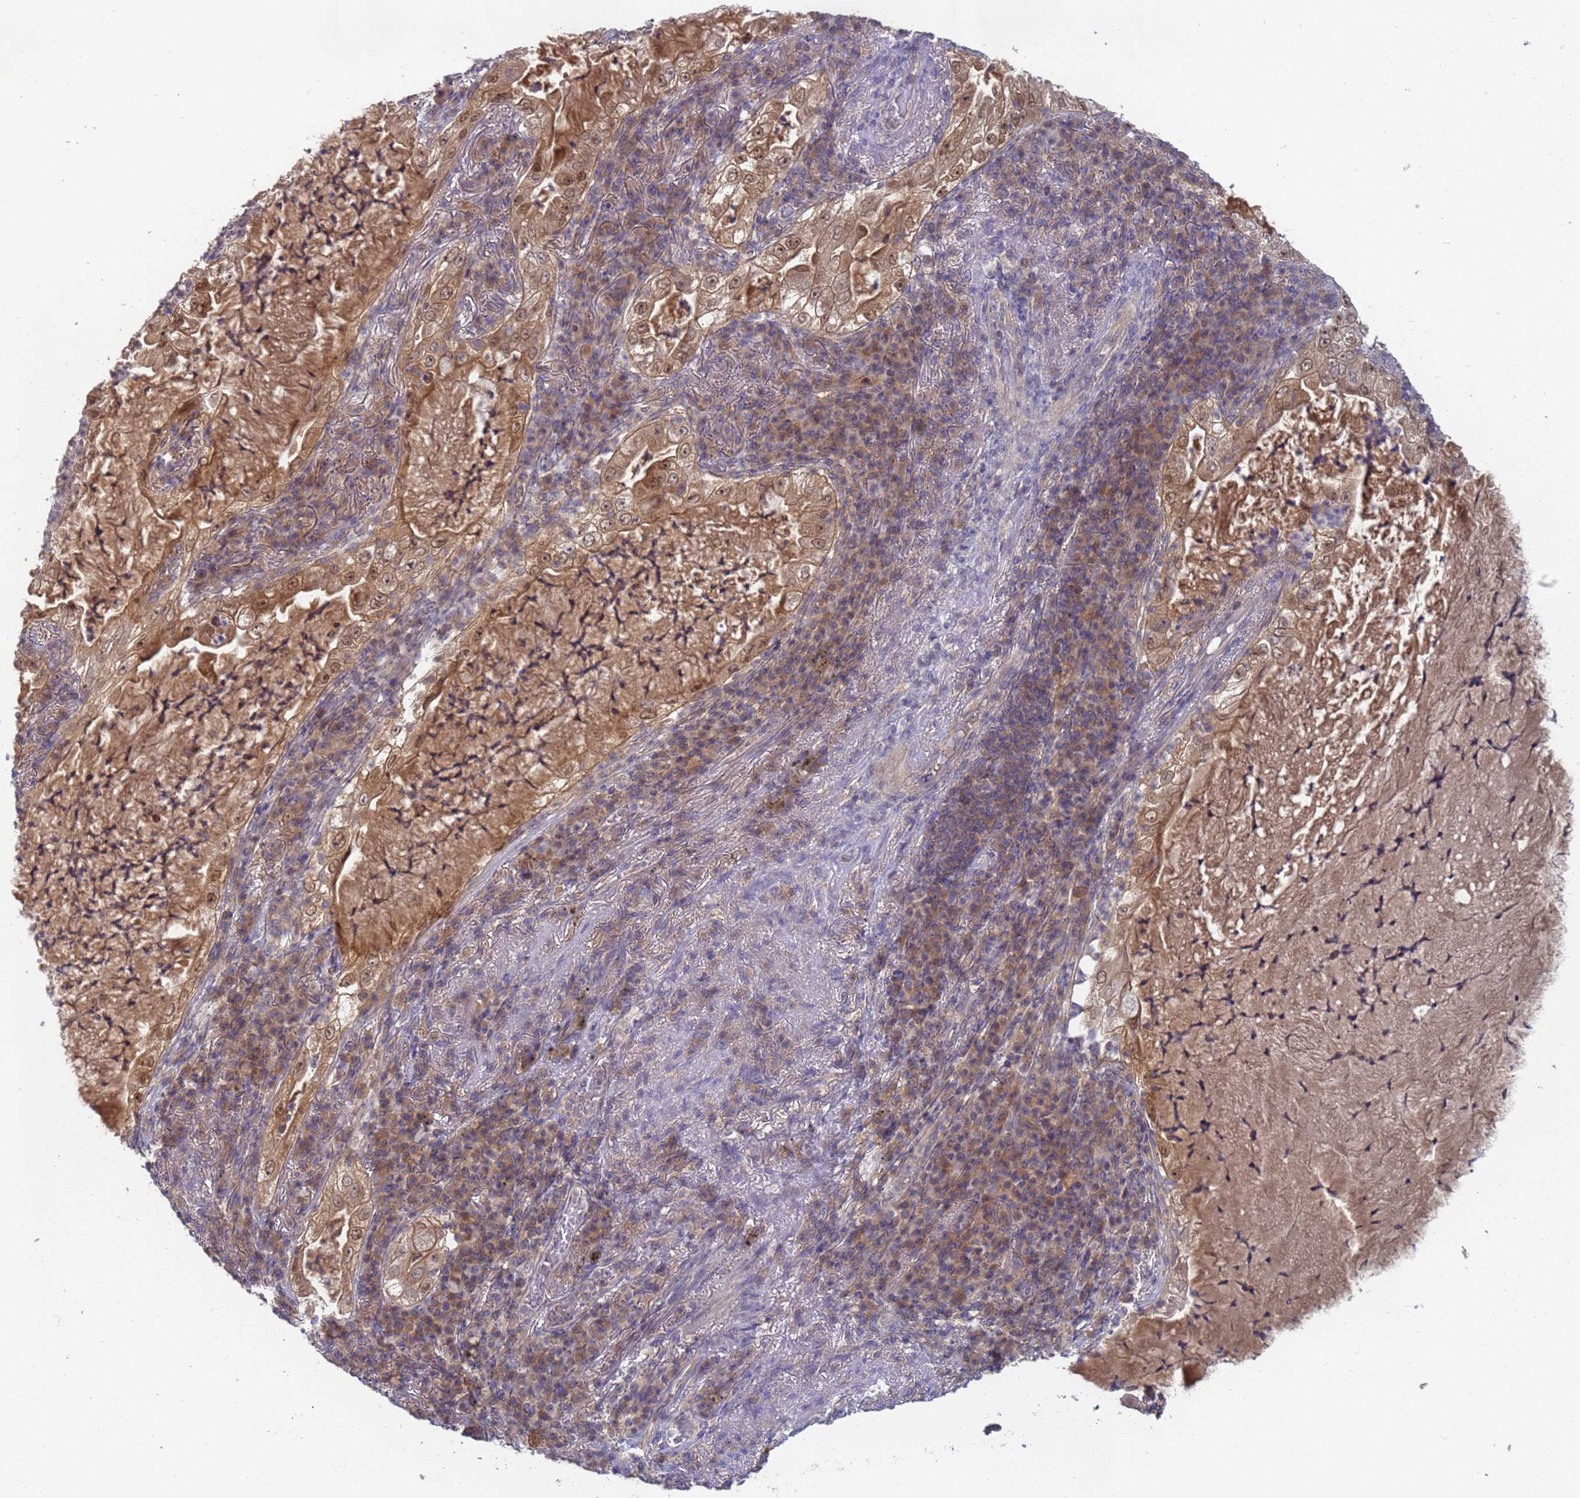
{"staining": {"intensity": "moderate", "quantity": "25%-75%", "location": "cytoplasmic/membranous,nuclear"}, "tissue": "lung cancer", "cell_type": "Tumor cells", "image_type": "cancer", "snomed": [{"axis": "morphology", "description": "Adenocarcinoma, NOS"}, {"axis": "topography", "description": "Lung"}], "caption": "High-power microscopy captured an immunohistochemistry (IHC) histopathology image of lung adenocarcinoma, revealing moderate cytoplasmic/membranous and nuclear expression in approximately 25%-75% of tumor cells. (IHC, brightfield microscopy, high magnification).", "gene": "SHARPIN", "patient": {"sex": "female", "age": 73}}